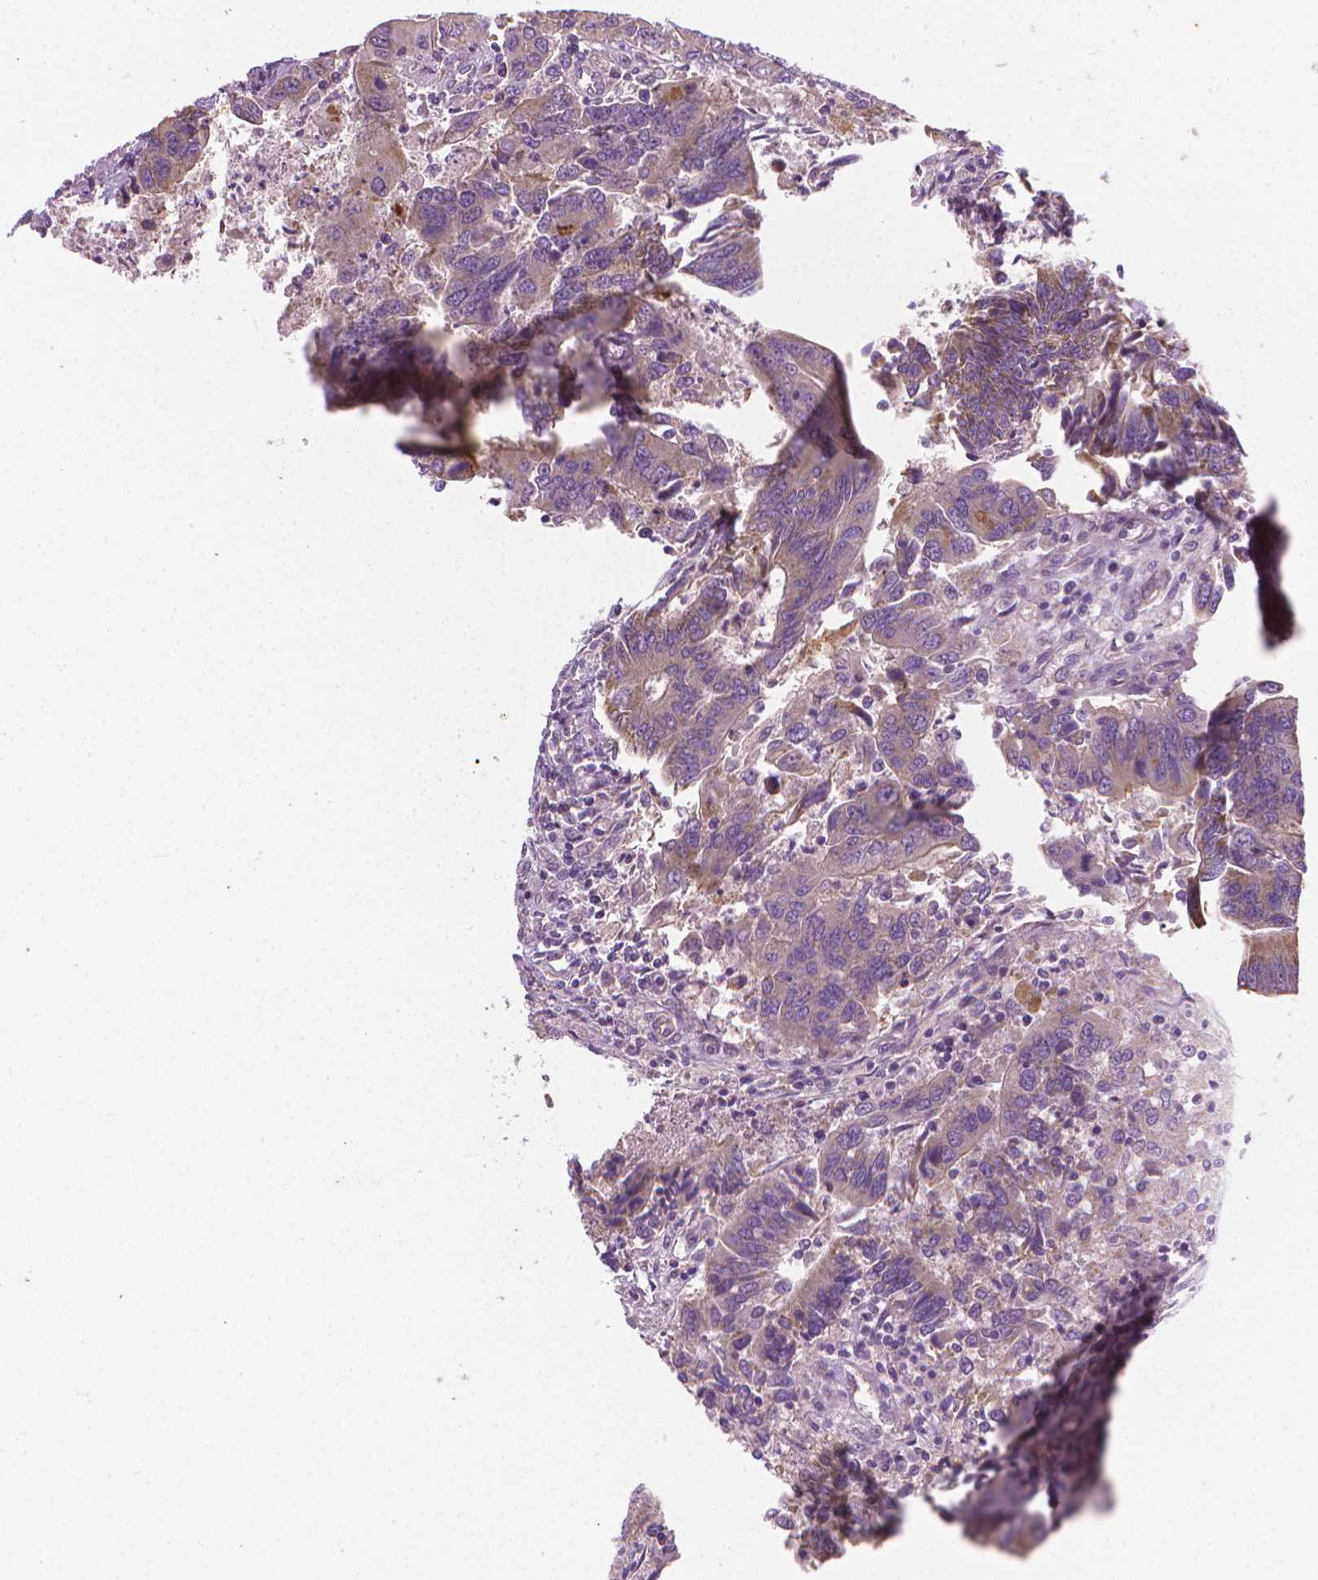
{"staining": {"intensity": "weak", "quantity": "<25%", "location": "cytoplasmic/membranous"}, "tissue": "colorectal cancer", "cell_type": "Tumor cells", "image_type": "cancer", "snomed": [{"axis": "morphology", "description": "Adenocarcinoma, NOS"}, {"axis": "topography", "description": "Colon"}], "caption": "There is no significant expression in tumor cells of colorectal cancer.", "gene": "RIIAD1", "patient": {"sex": "female", "age": 67}}